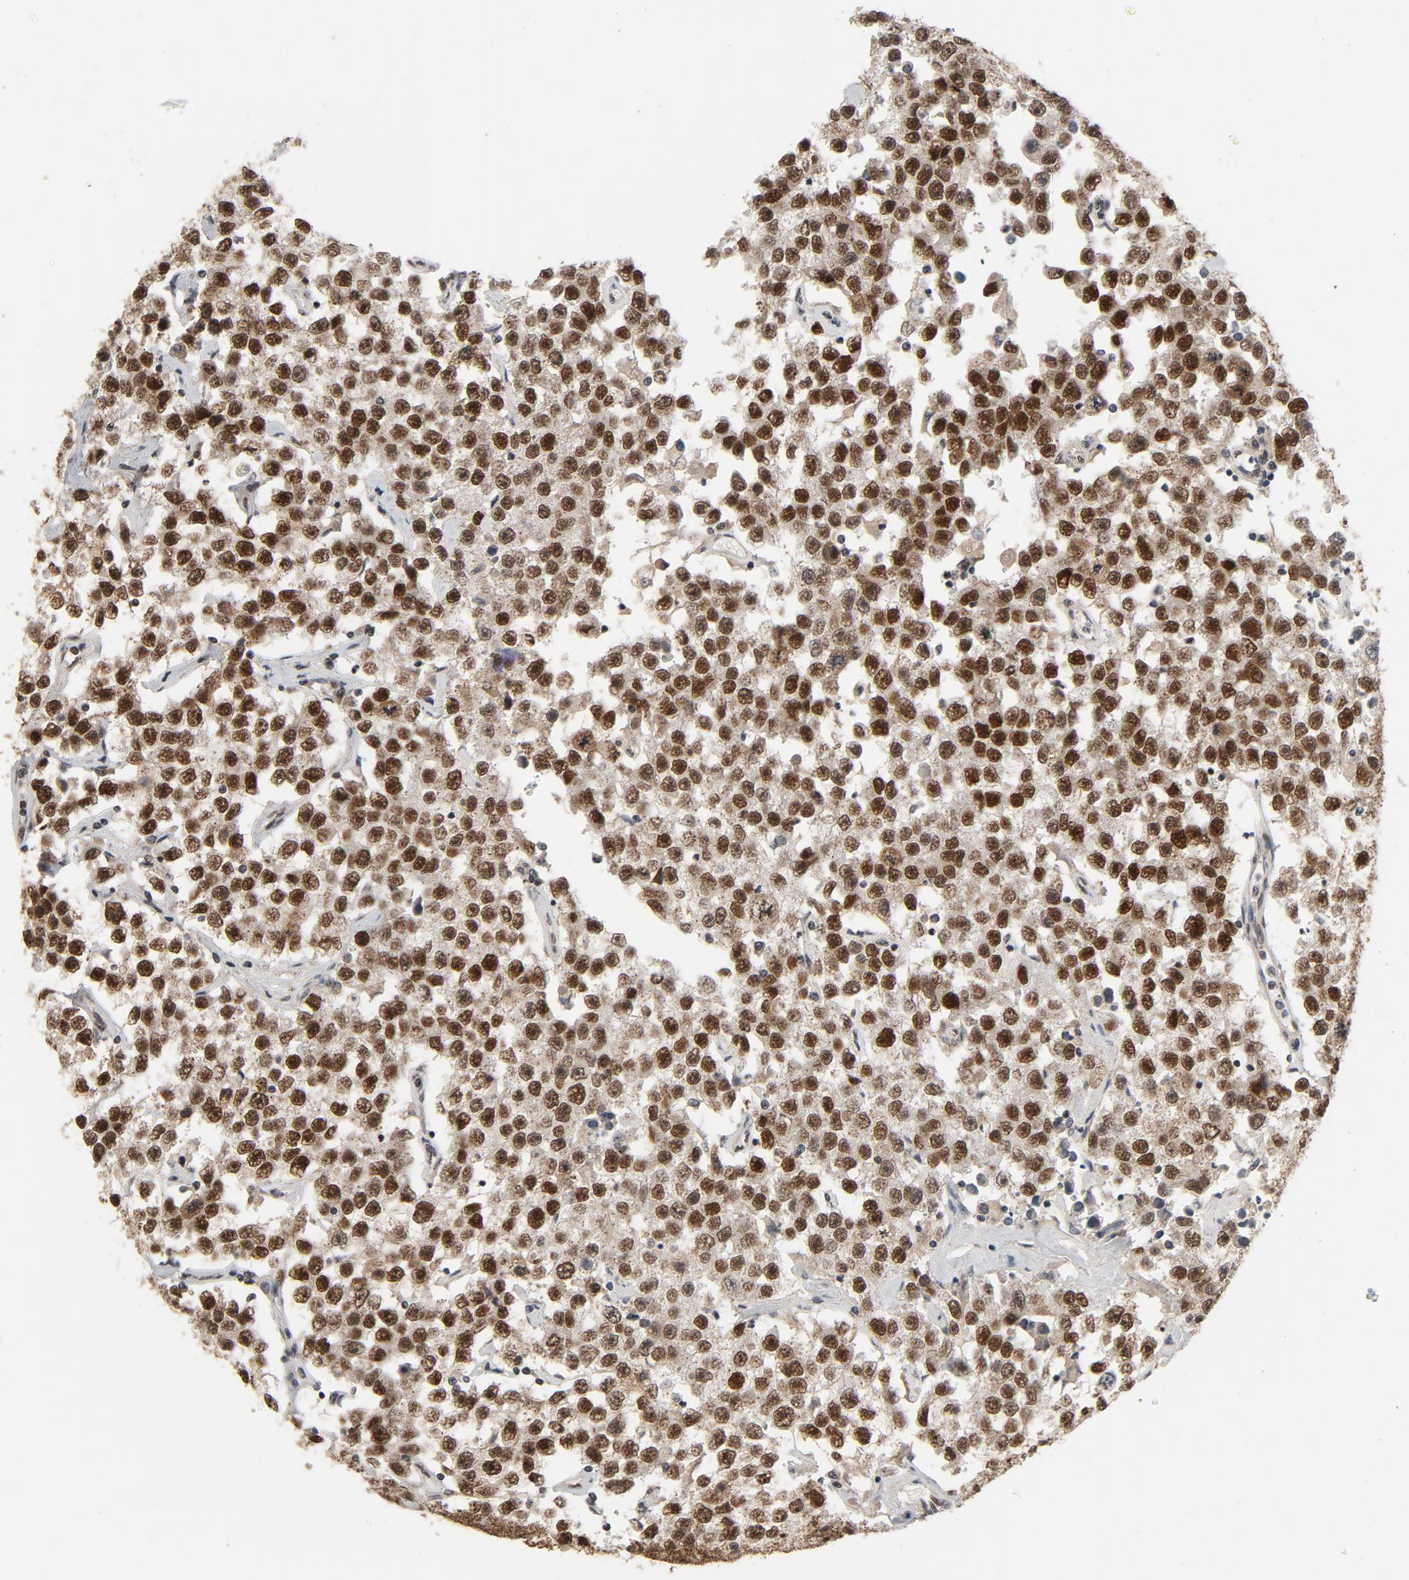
{"staining": {"intensity": "strong", "quantity": ">75%", "location": "nuclear"}, "tissue": "testis cancer", "cell_type": "Tumor cells", "image_type": "cancer", "snomed": [{"axis": "morphology", "description": "Seminoma, NOS"}, {"axis": "topography", "description": "Testis"}], "caption": "A brown stain labels strong nuclear expression of a protein in human testis cancer tumor cells.", "gene": "SMARCD1", "patient": {"sex": "male", "age": 52}}